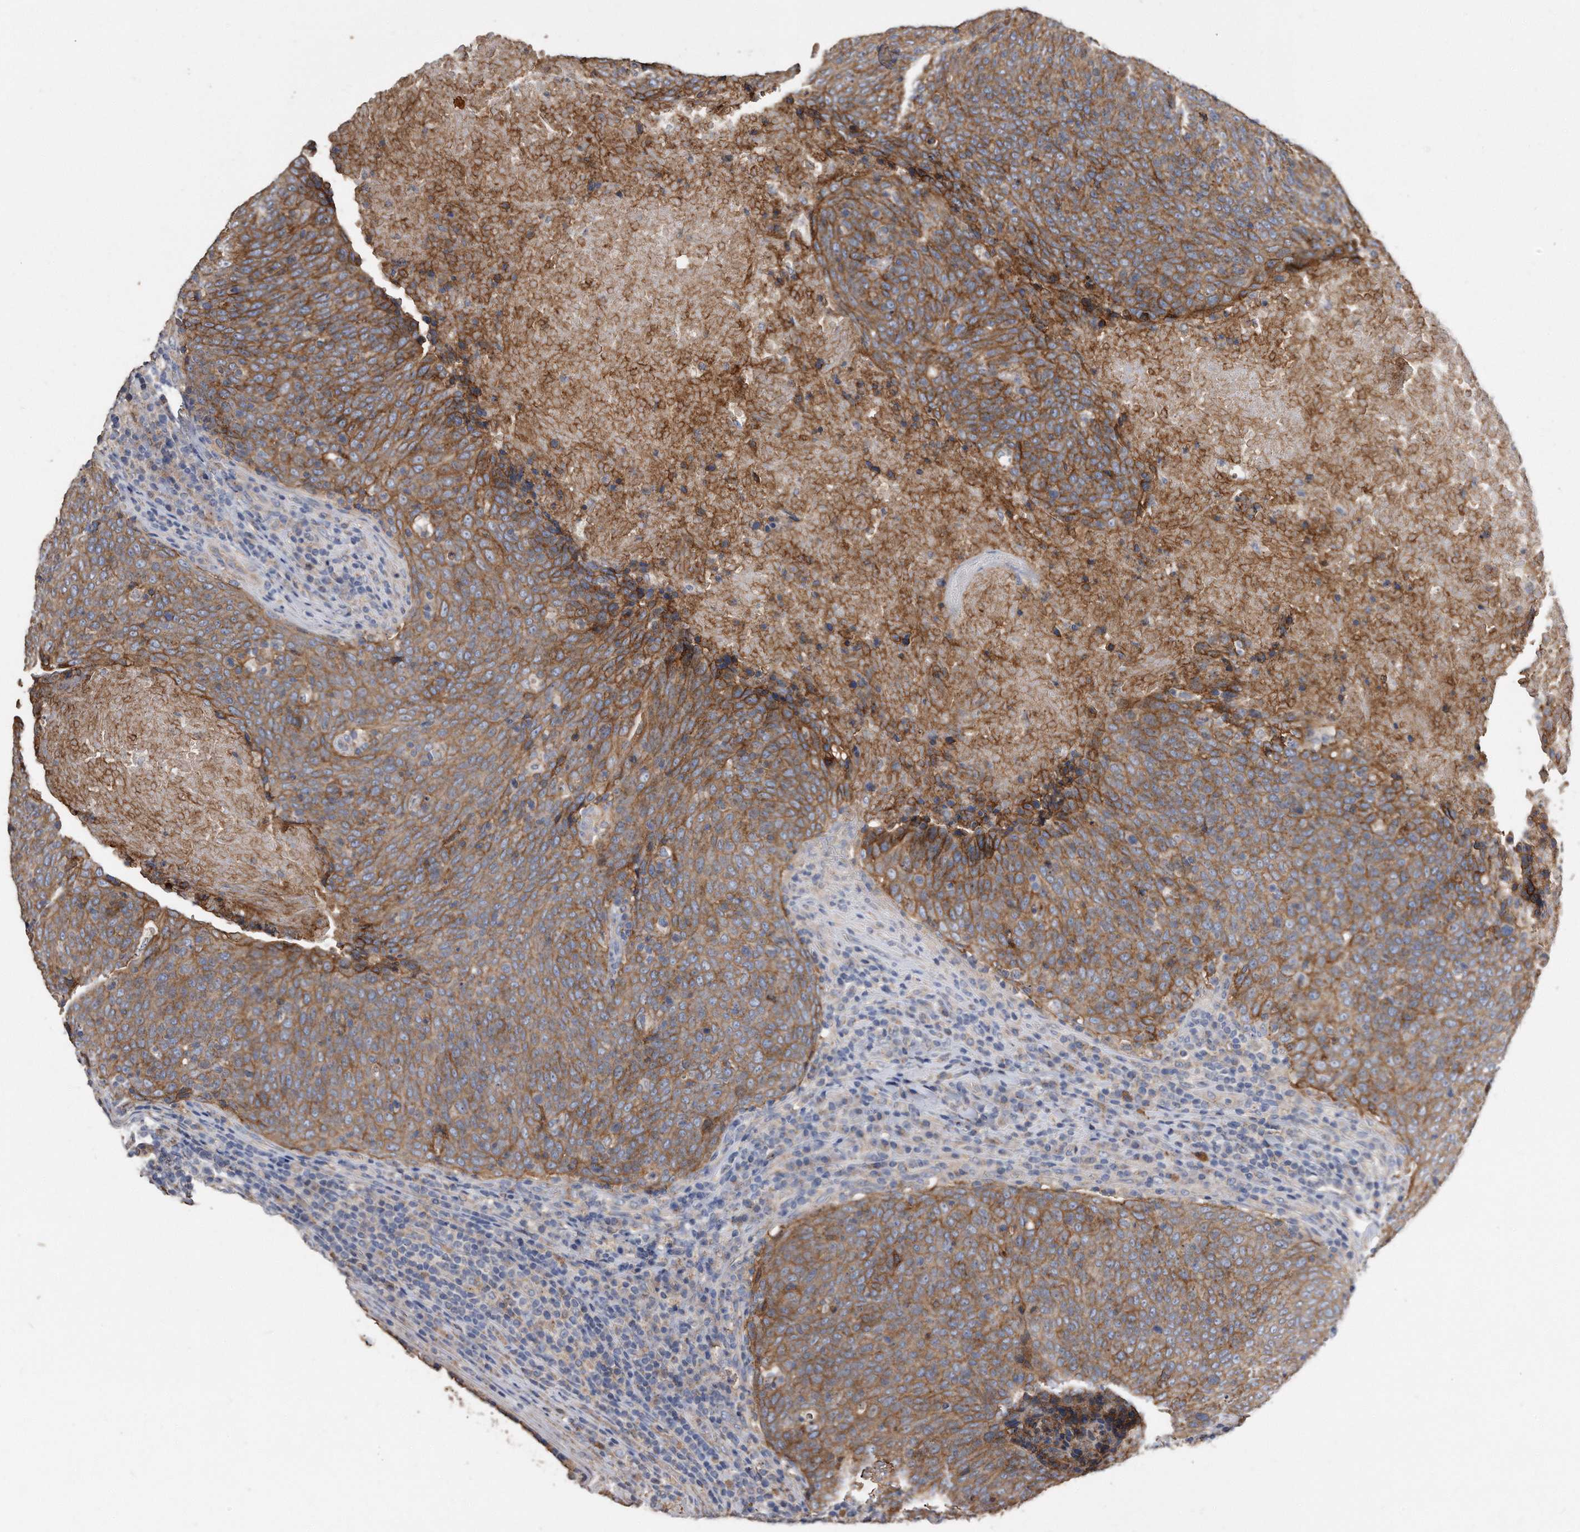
{"staining": {"intensity": "moderate", "quantity": ">75%", "location": "cytoplasmic/membranous"}, "tissue": "head and neck cancer", "cell_type": "Tumor cells", "image_type": "cancer", "snomed": [{"axis": "morphology", "description": "Squamous cell carcinoma, NOS"}, {"axis": "morphology", "description": "Squamous cell carcinoma, metastatic, NOS"}, {"axis": "topography", "description": "Lymph node"}, {"axis": "topography", "description": "Head-Neck"}], "caption": "Tumor cells display moderate cytoplasmic/membranous expression in approximately >75% of cells in metastatic squamous cell carcinoma (head and neck).", "gene": "CDCP1", "patient": {"sex": "male", "age": 62}}